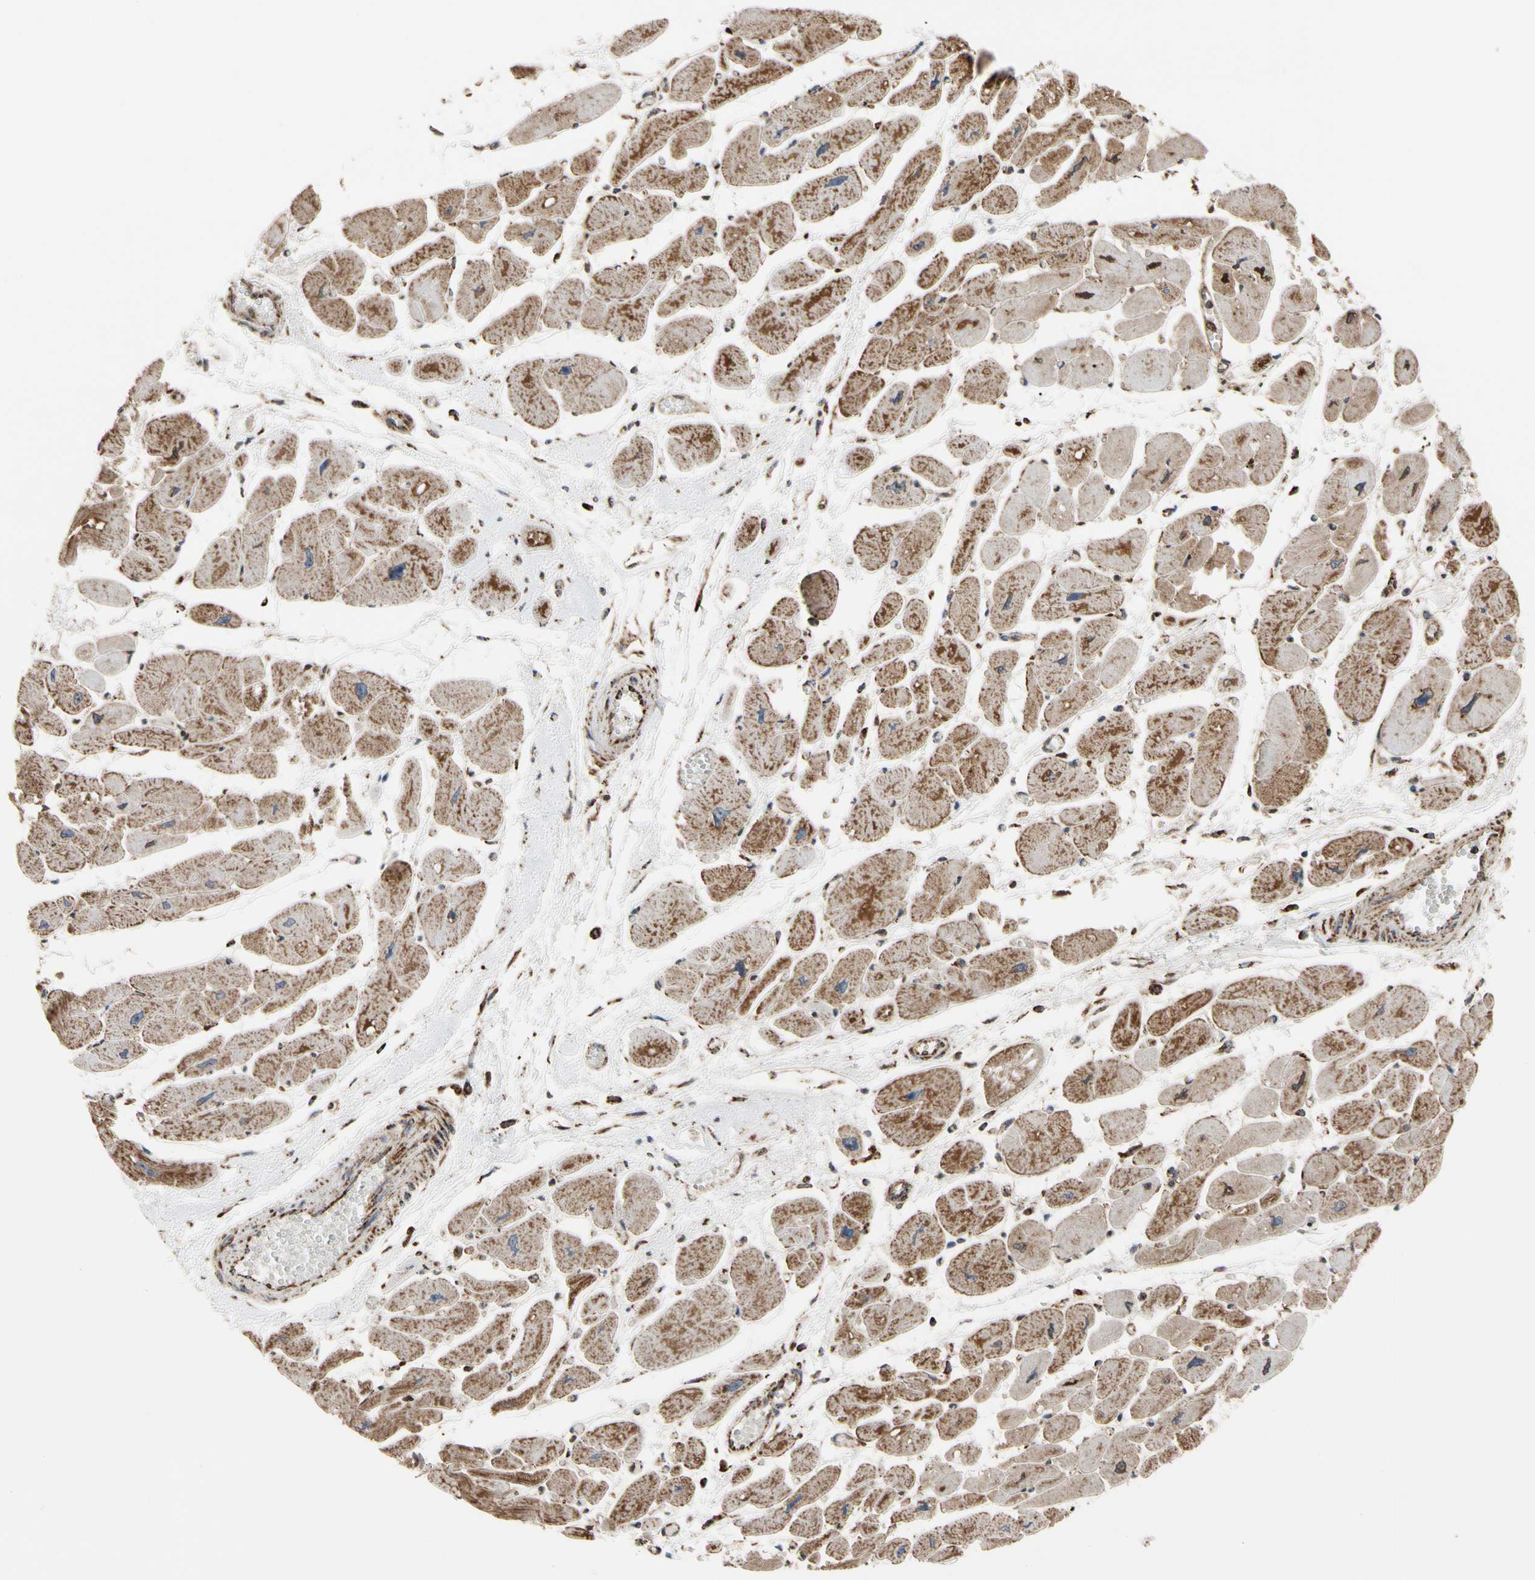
{"staining": {"intensity": "moderate", "quantity": "25%-75%", "location": "cytoplasmic/membranous"}, "tissue": "heart muscle", "cell_type": "Cardiomyocytes", "image_type": "normal", "snomed": [{"axis": "morphology", "description": "Normal tissue, NOS"}, {"axis": "topography", "description": "Heart"}], "caption": "Cardiomyocytes reveal medium levels of moderate cytoplasmic/membranous staining in about 25%-75% of cells in benign heart muscle.", "gene": "FAM110B", "patient": {"sex": "female", "age": 54}}